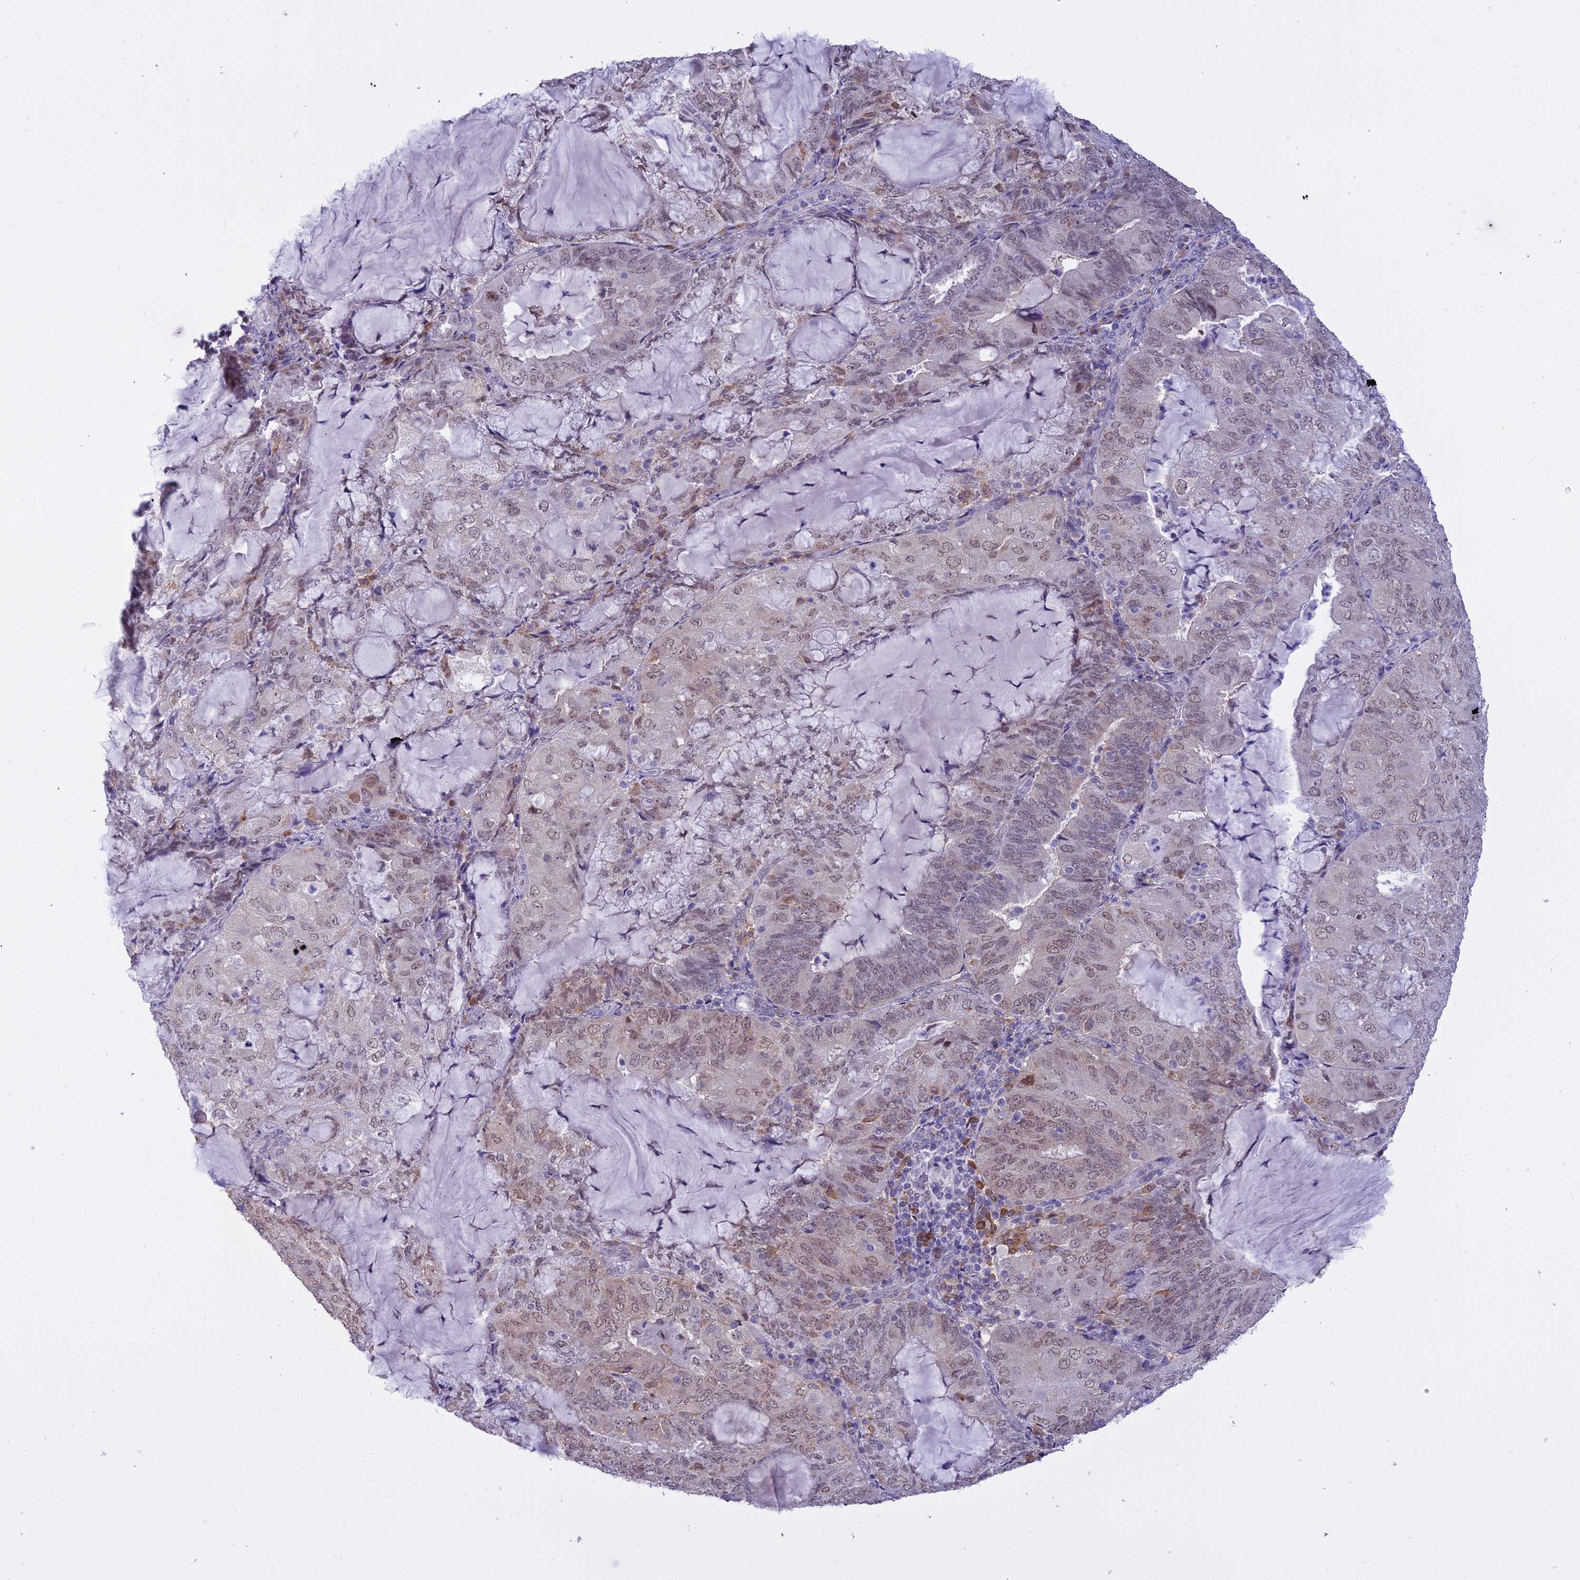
{"staining": {"intensity": "weak", "quantity": "25%-75%", "location": "nuclear"}, "tissue": "endometrial cancer", "cell_type": "Tumor cells", "image_type": "cancer", "snomed": [{"axis": "morphology", "description": "Adenocarcinoma, NOS"}, {"axis": "topography", "description": "Endometrium"}], "caption": "Protein staining exhibits weak nuclear positivity in approximately 25%-75% of tumor cells in endometrial cancer (adenocarcinoma).", "gene": "BLNK", "patient": {"sex": "female", "age": 81}}